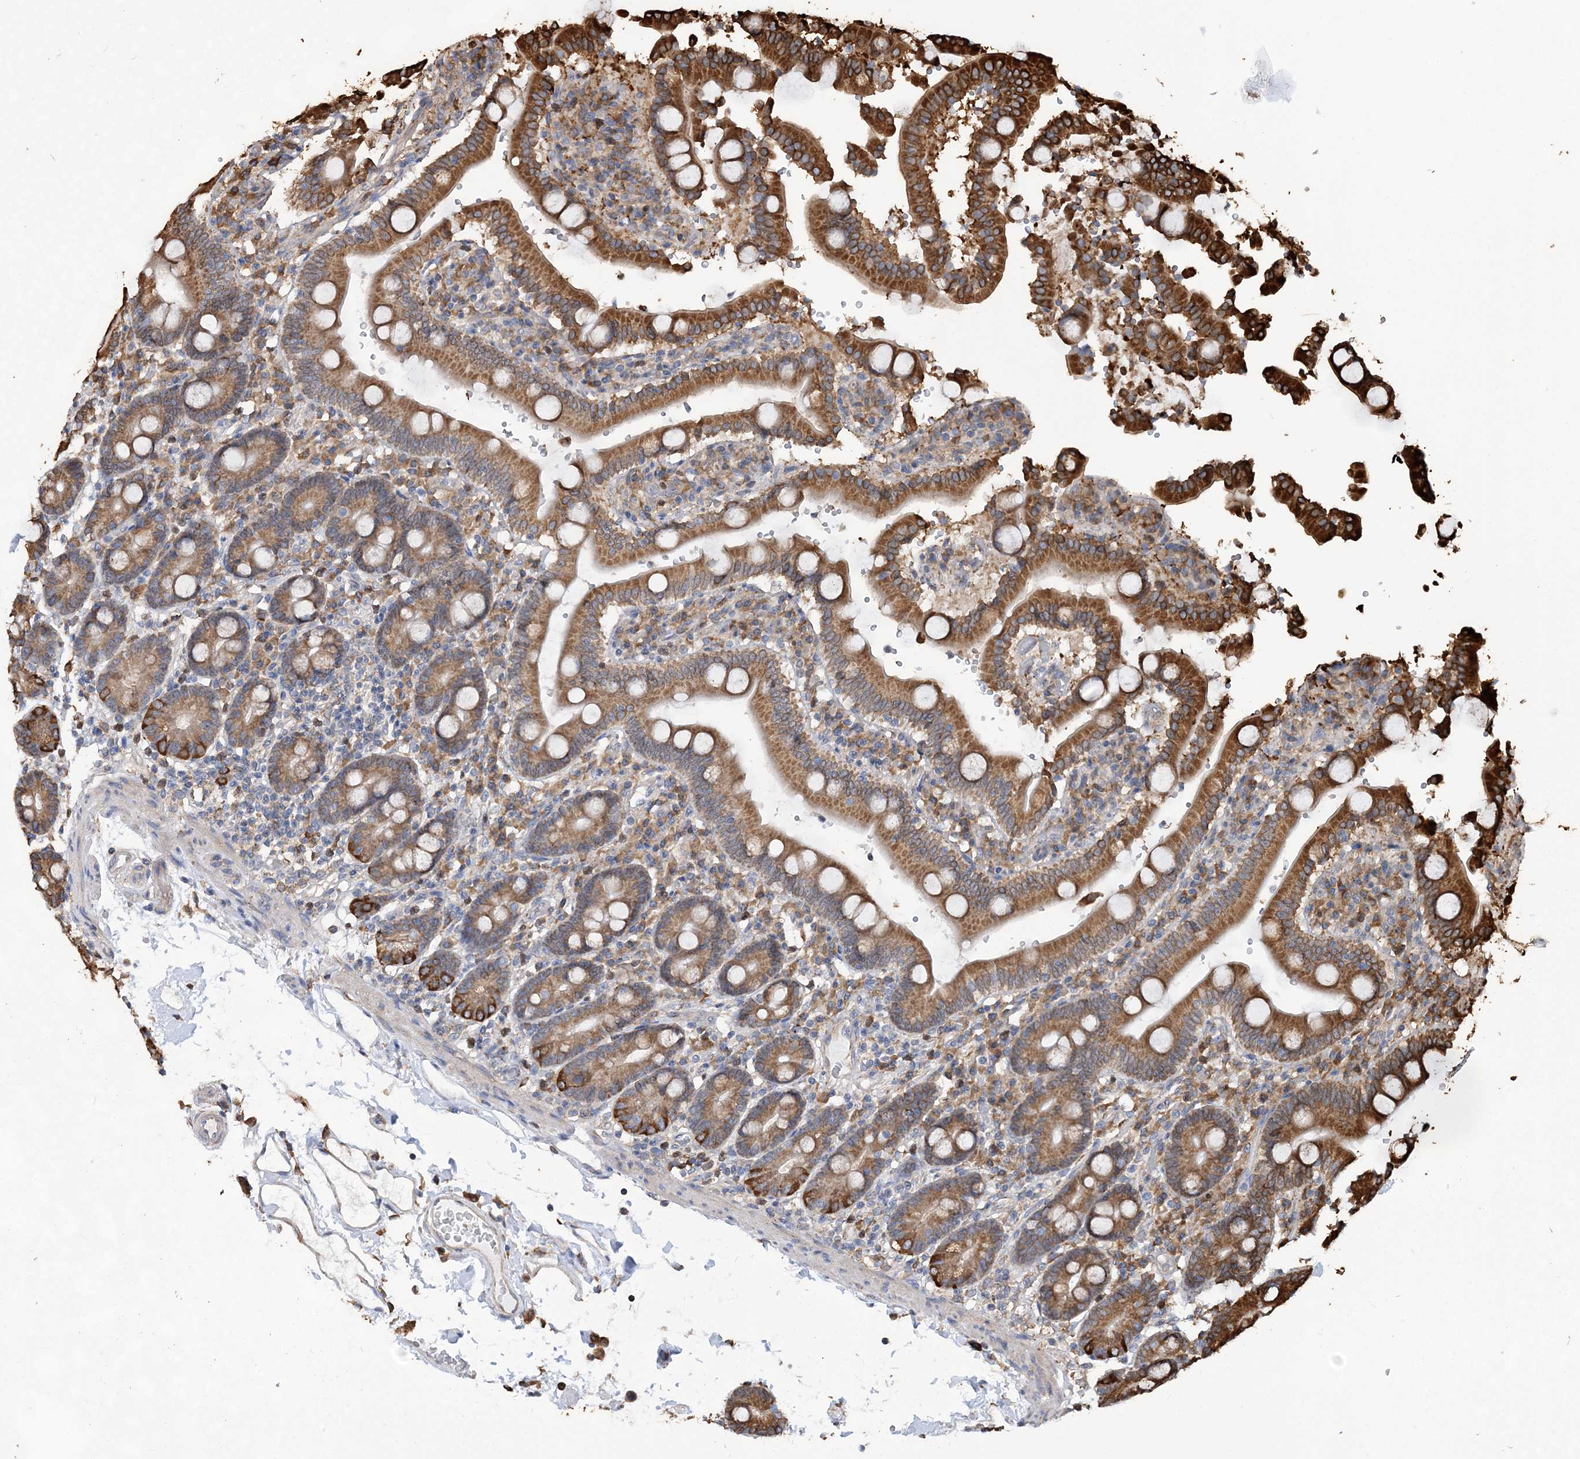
{"staining": {"intensity": "strong", "quantity": ">75%", "location": "cytoplasmic/membranous"}, "tissue": "duodenum", "cell_type": "Glandular cells", "image_type": "normal", "snomed": [{"axis": "morphology", "description": "Normal tissue, NOS"}, {"axis": "topography", "description": "Small intestine, NOS"}], "caption": "DAB (3,3'-diaminobenzidine) immunohistochemical staining of unremarkable human duodenum displays strong cytoplasmic/membranous protein expression in approximately >75% of glandular cells.", "gene": "WDR12", "patient": {"sex": "female", "age": 71}}